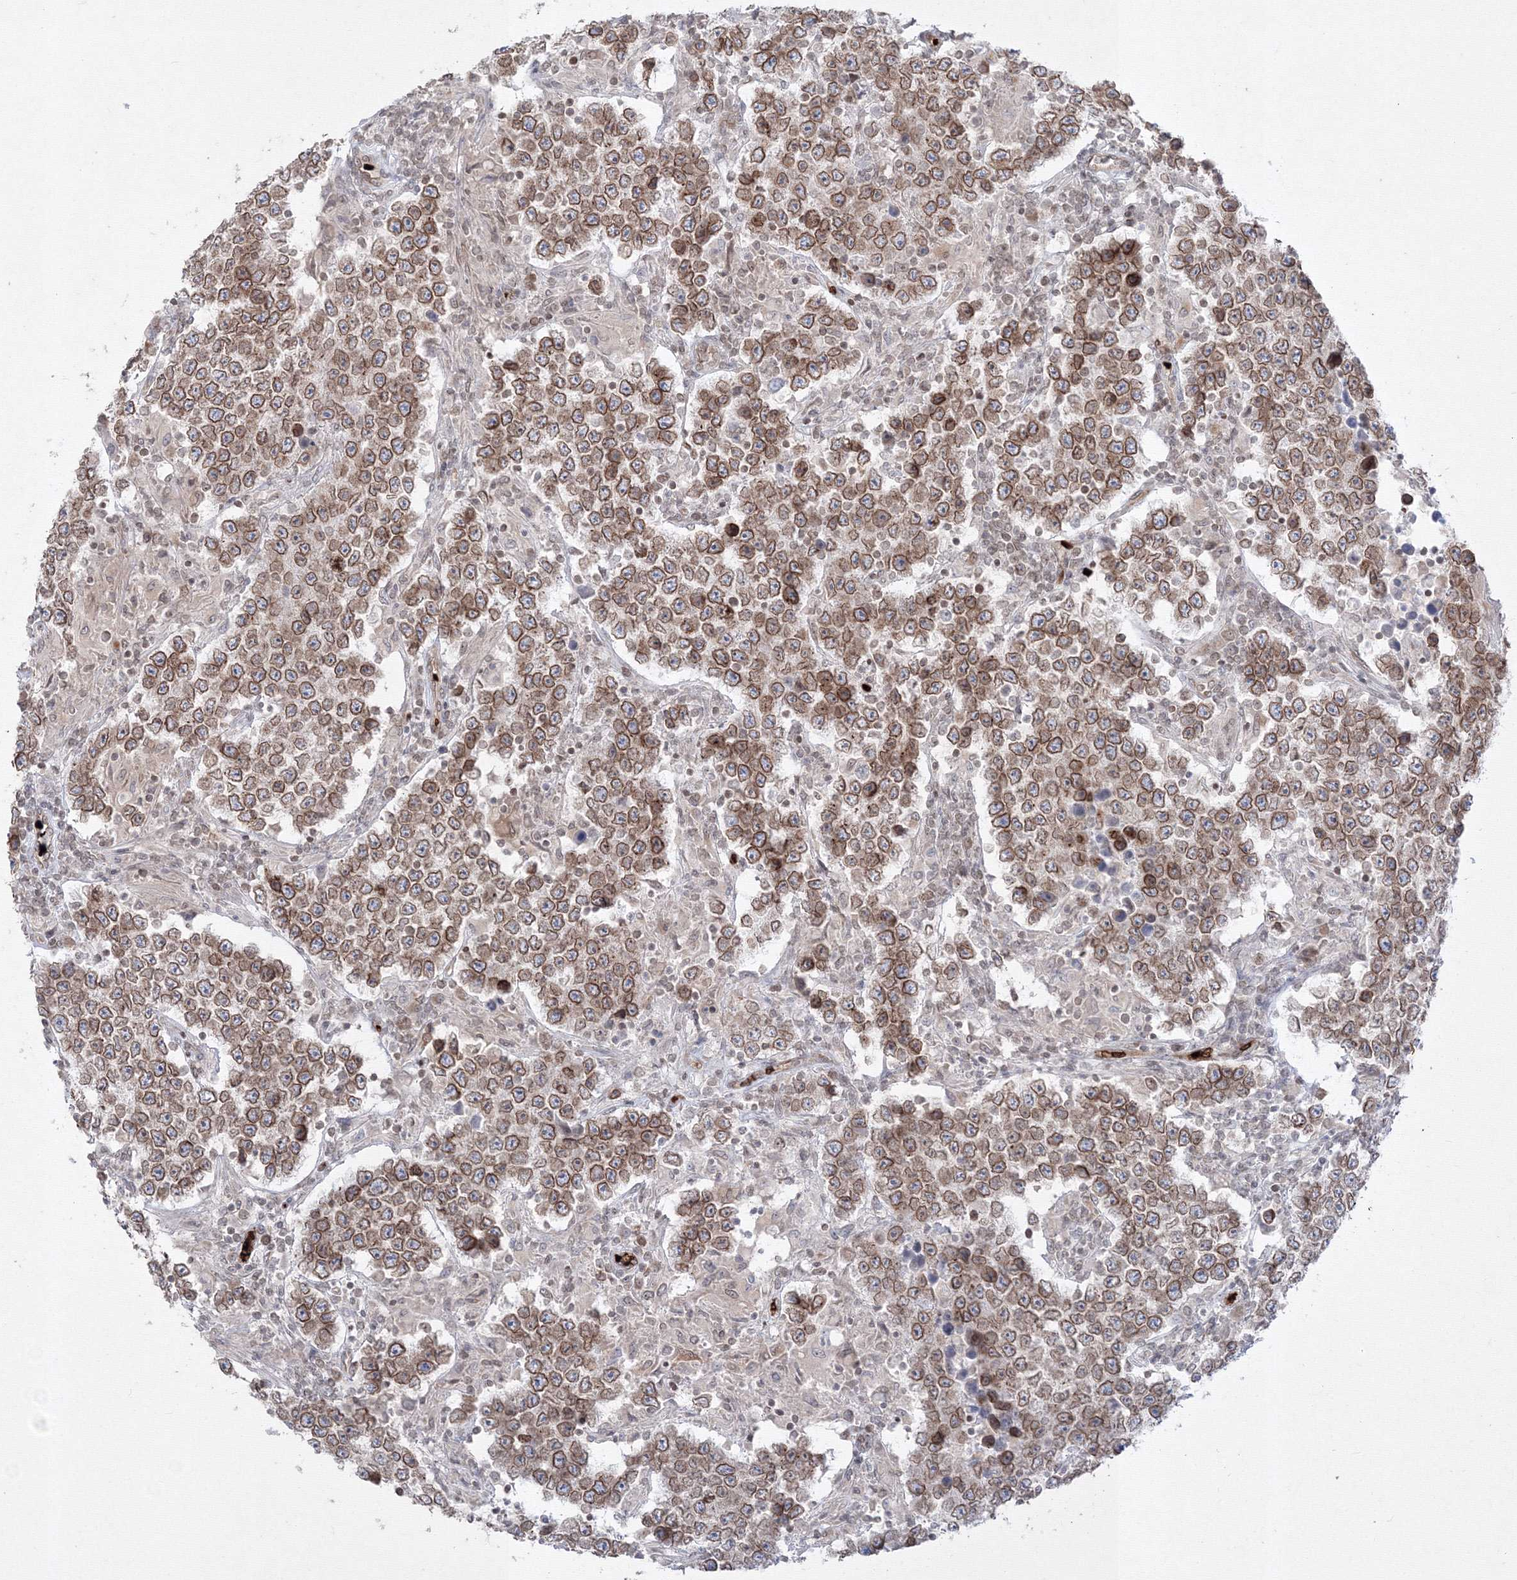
{"staining": {"intensity": "moderate", "quantity": ">75%", "location": "cytoplasmic/membranous,nuclear"}, "tissue": "testis cancer", "cell_type": "Tumor cells", "image_type": "cancer", "snomed": [{"axis": "morphology", "description": "Normal tissue, NOS"}, {"axis": "morphology", "description": "Urothelial carcinoma, High grade"}, {"axis": "morphology", "description": "Seminoma, NOS"}, {"axis": "morphology", "description": "Carcinoma, Embryonal, NOS"}, {"axis": "topography", "description": "Urinary bladder"}, {"axis": "topography", "description": "Testis"}], "caption": "A micrograph showing moderate cytoplasmic/membranous and nuclear positivity in approximately >75% of tumor cells in embryonal carcinoma (testis), as visualized by brown immunohistochemical staining.", "gene": "DNAJB2", "patient": {"sex": "male", "age": 41}}